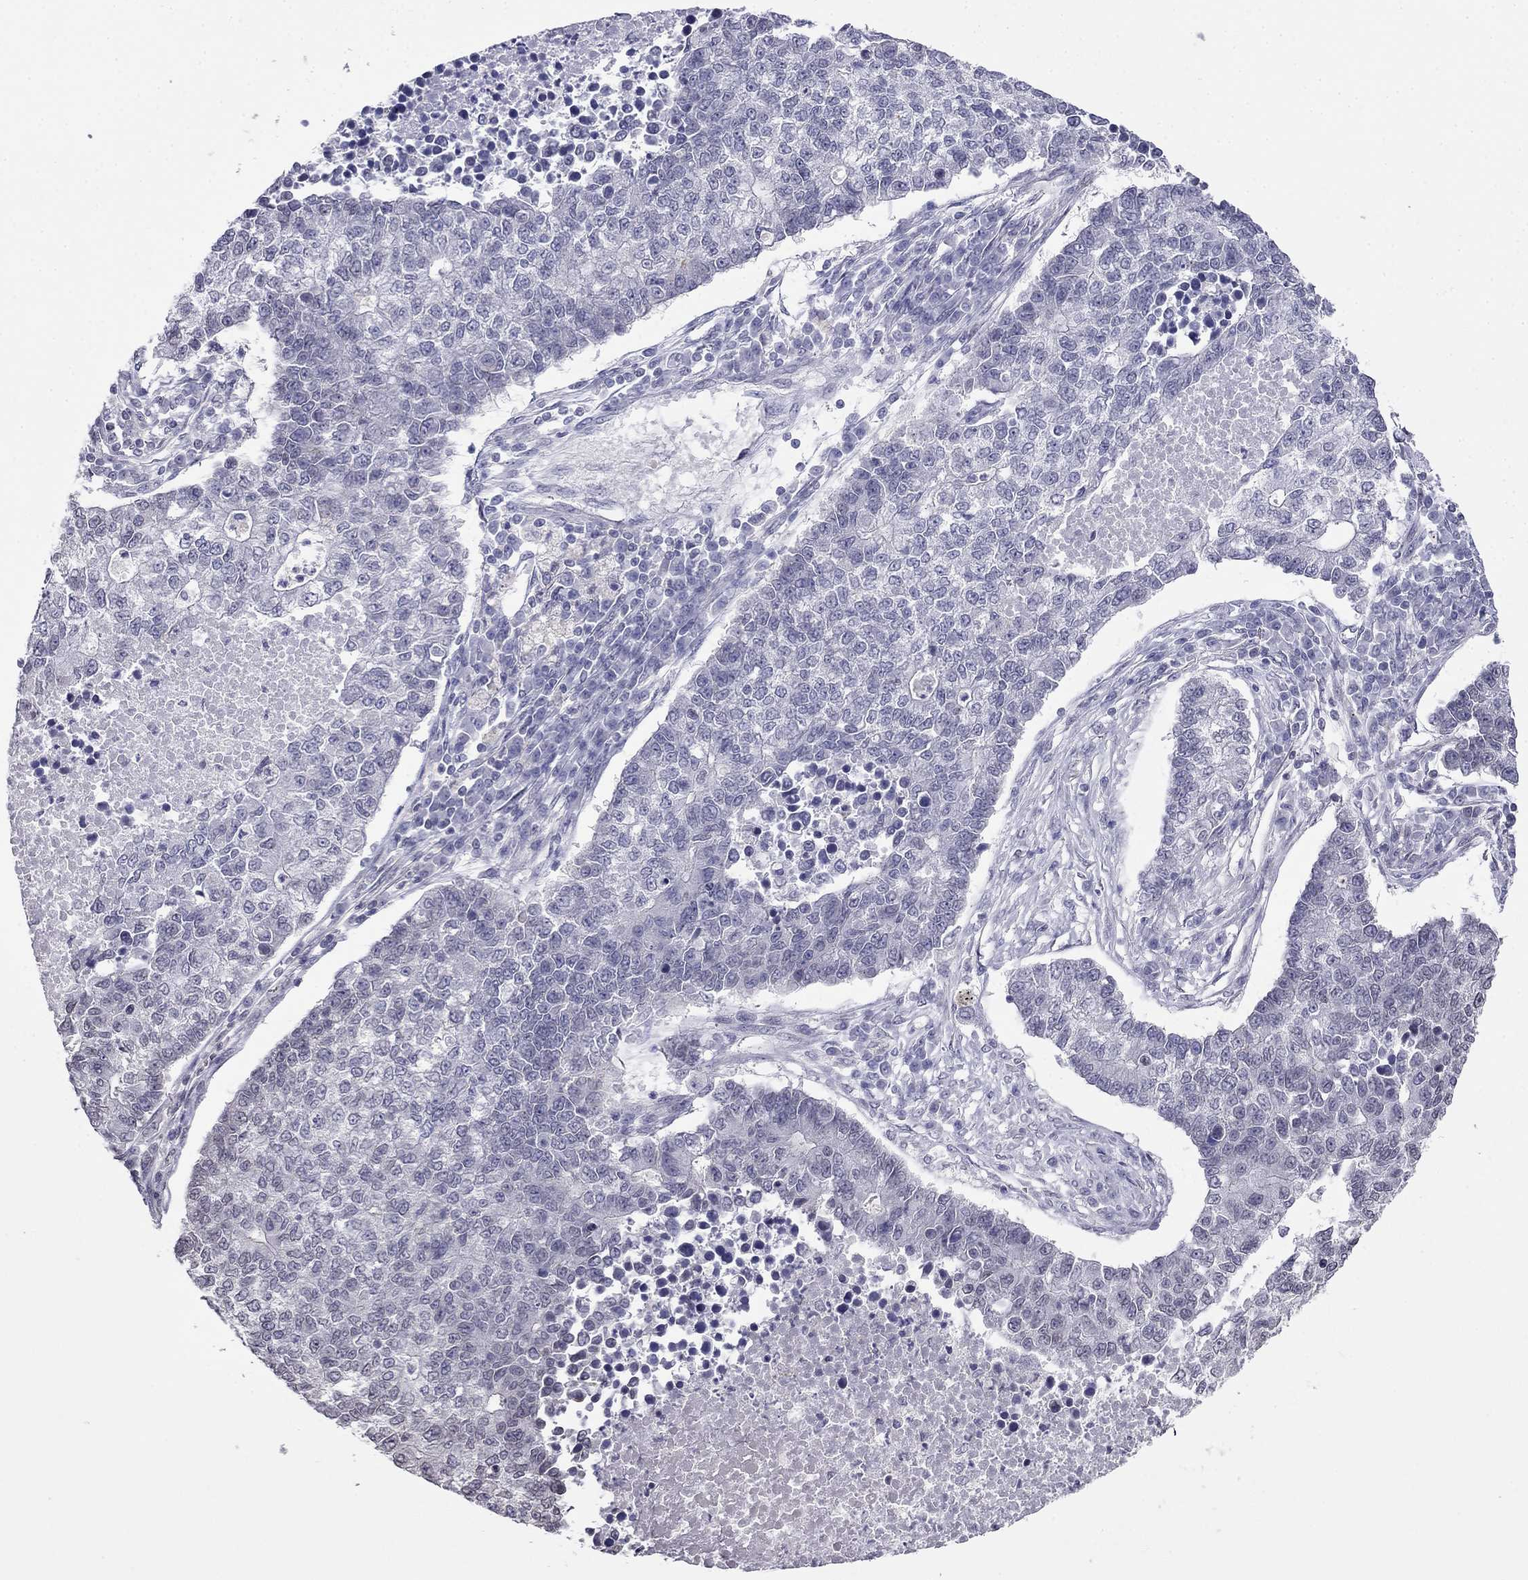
{"staining": {"intensity": "negative", "quantity": "none", "location": "none"}, "tissue": "lung cancer", "cell_type": "Tumor cells", "image_type": "cancer", "snomed": [{"axis": "morphology", "description": "Adenocarcinoma, NOS"}, {"axis": "topography", "description": "Lung"}], "caption": "Immunohistochemistry (IHC) histopathology image of neoplastic tissue: adenocarcinoma (lung) stained with DAB (3,3'-diaminobenzidine) demonstrates no significant protein staining in tumor cells. The staining was performed using DAB to visualize the protein expression in brown, while the nuclei were stained in blue with hematoxylin (Magnification: 20x).", "gene": "PRR18", "patient": {"sex": "male", "age": 57}}